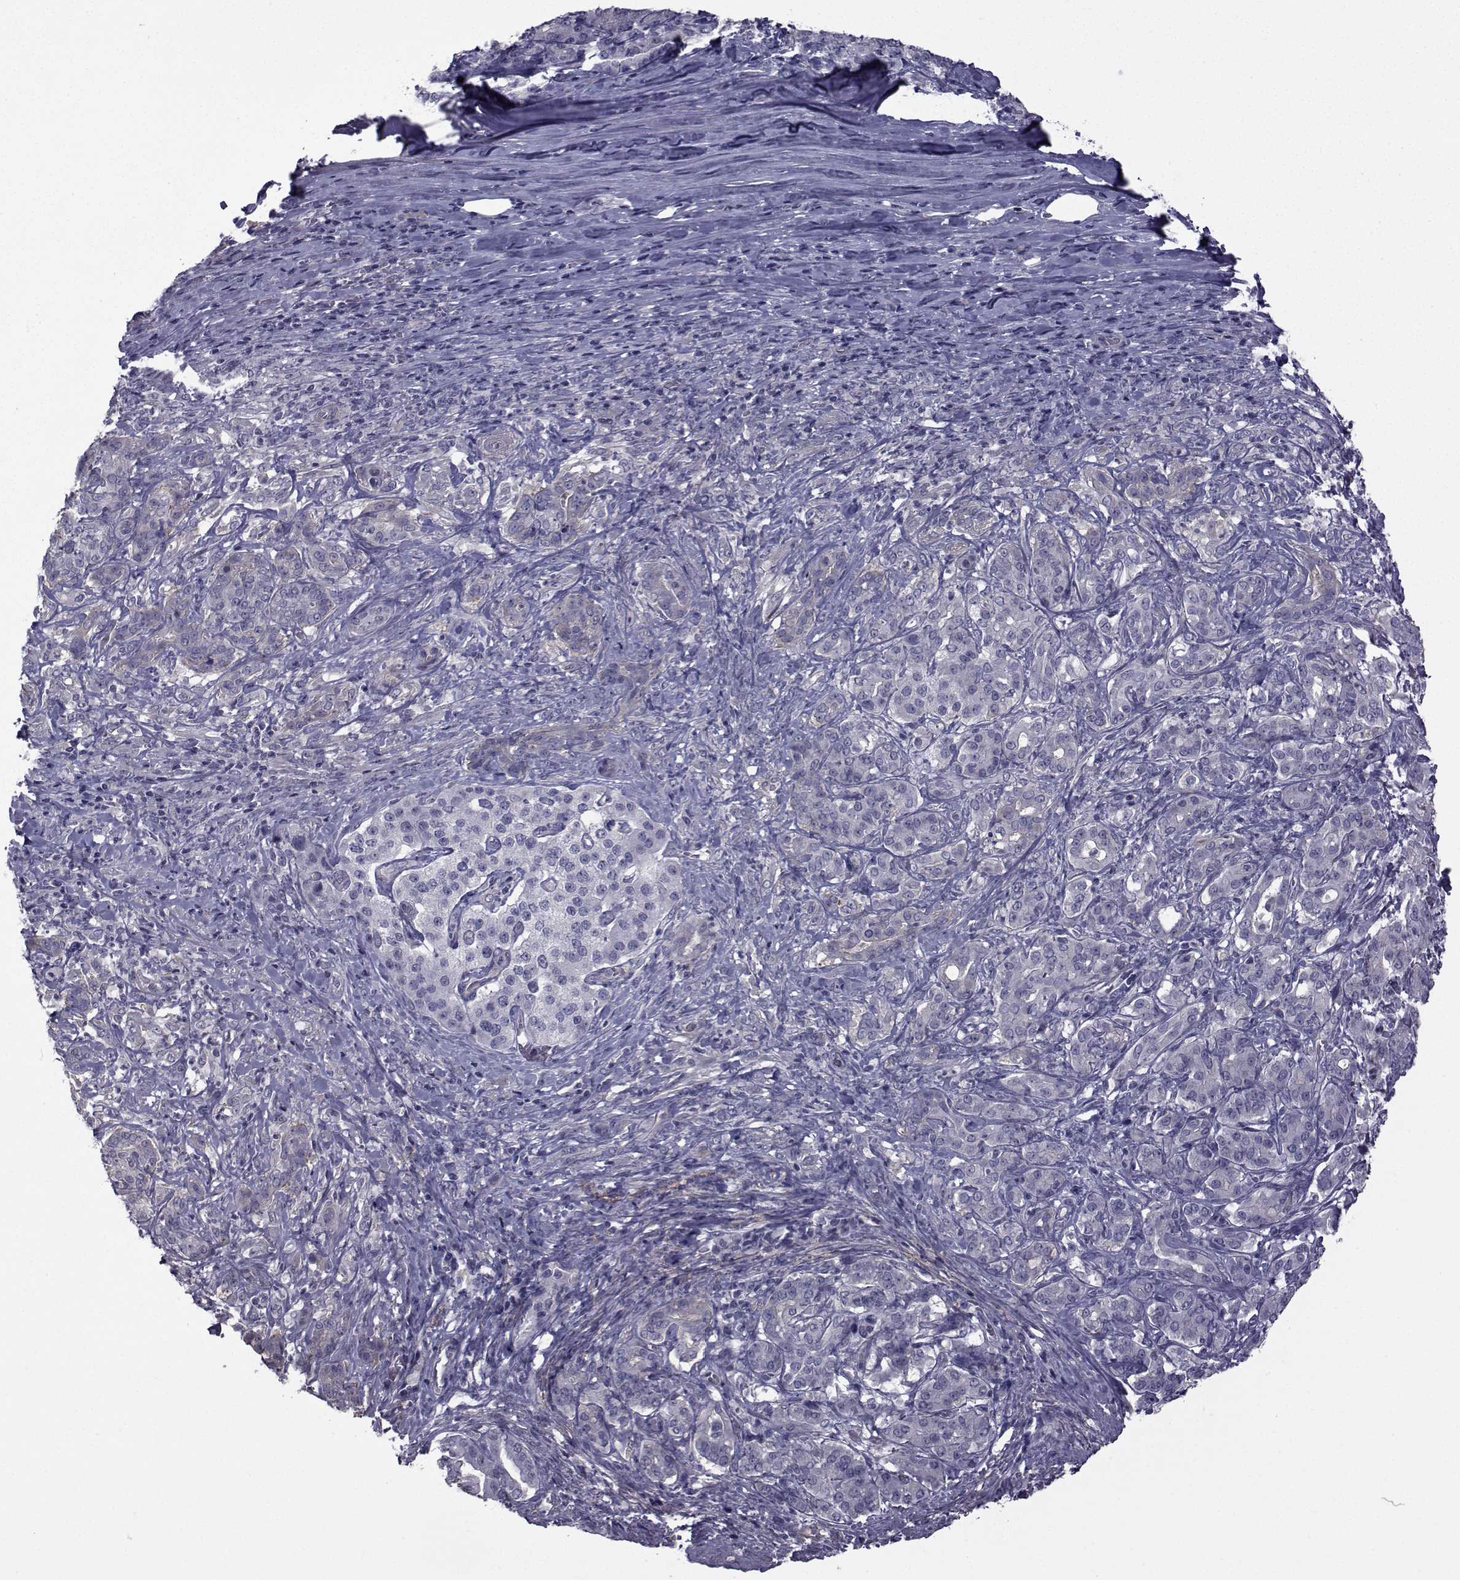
{"staining": {"intensity": "negative", "quantity": "none", "location": "none"}, "tissue": "pancreatic cancer", "cell_type": "Tumor cells", "image_type": "cancer", "snomed": [{"axis": "morphology", "description": "Normal tissue, NOS"}, {"axis": "morphology", "description": "Inflammation, NOS"}, {"axis": "morphology", "description": "Adenocarcinoma, NOS"}, {"axis": "topography", "description": "Pancreas"}], "caption": "This is an IHC photomicrograph of human adenocarcinoma (pancreatic). There is no positivity in tumor cells.", "gene": "CFAP74", "patient": {"sex": "male", "age": 57}}